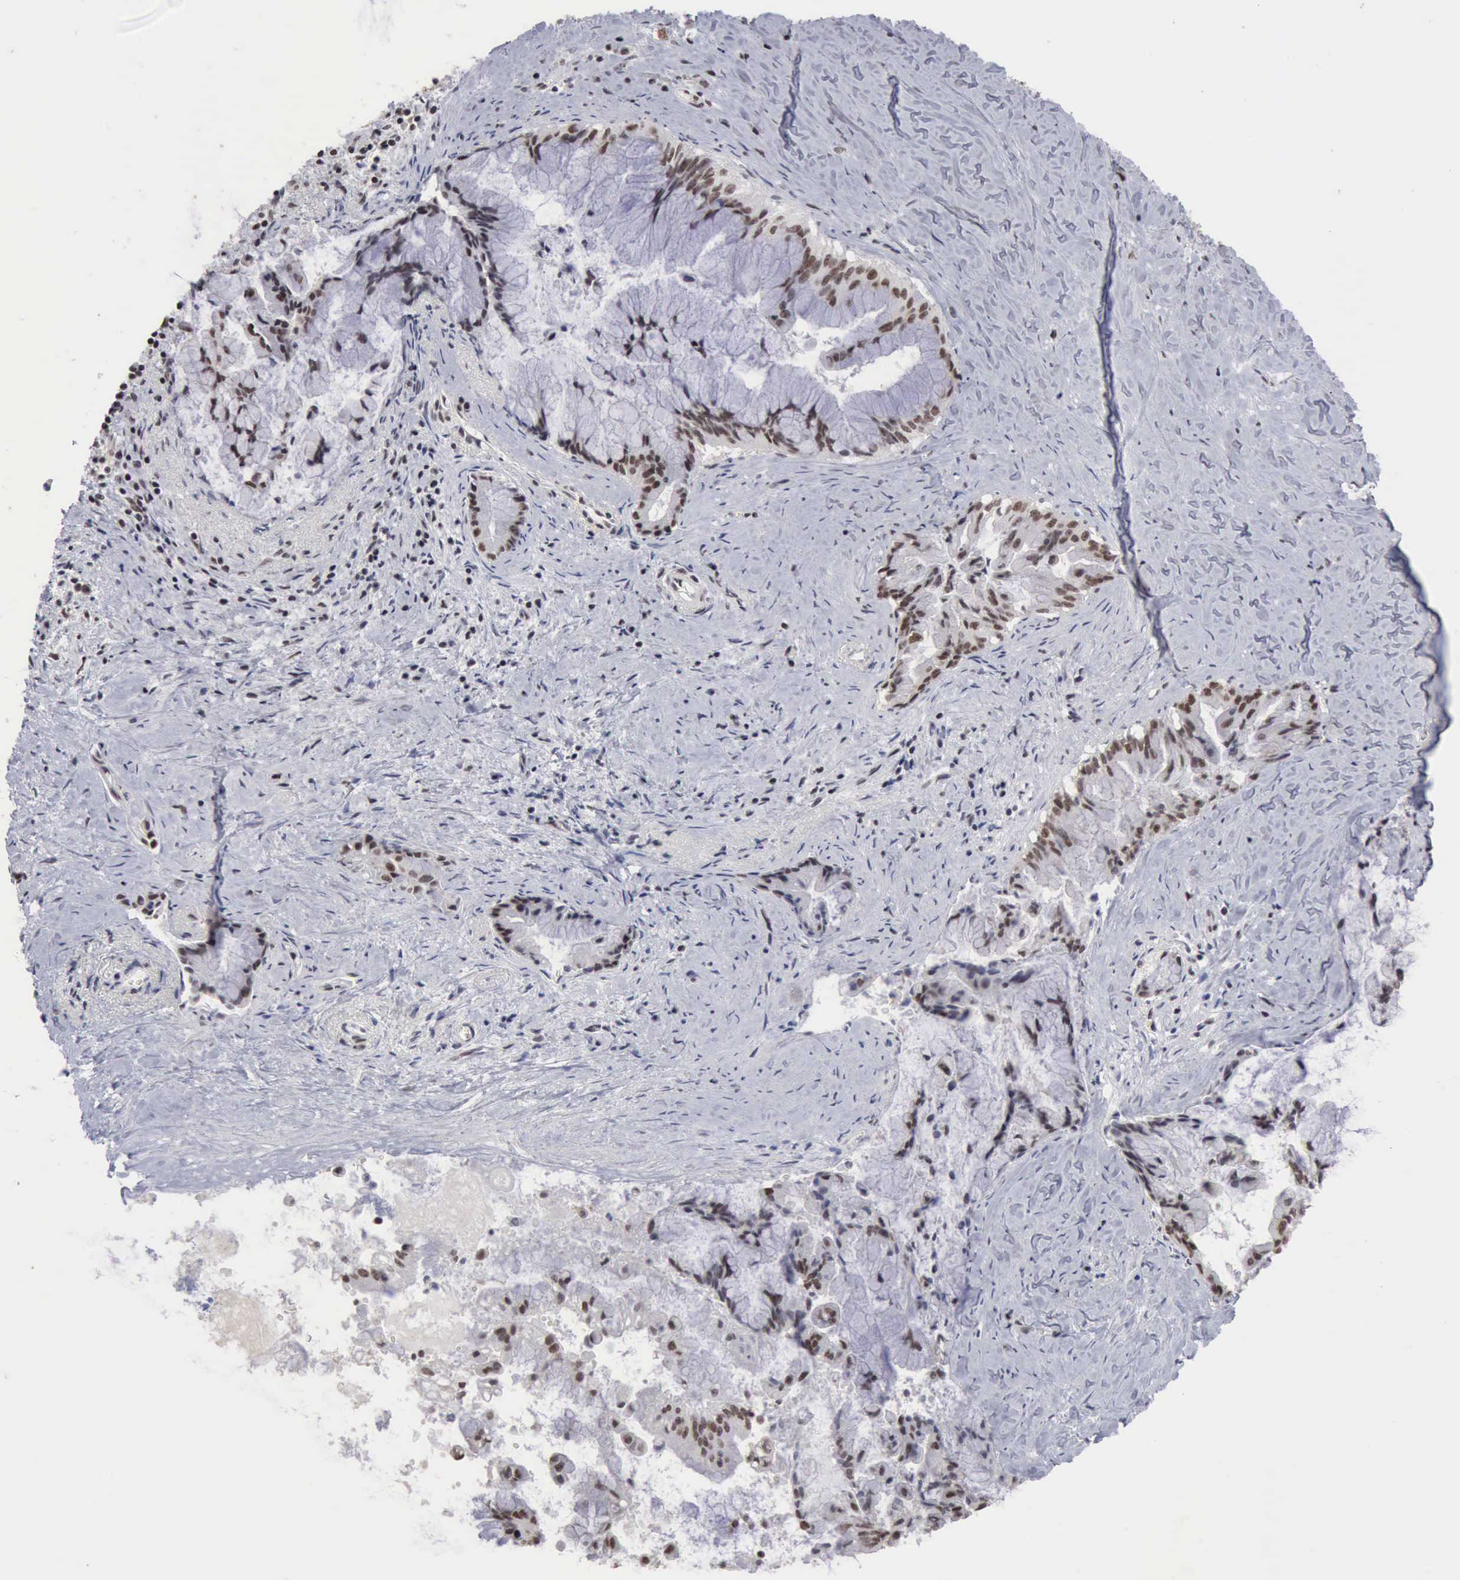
{"staining": {"intensity": "moderate", "quantity": ">75%", "location": "nuclear"}, "tissue": "pancreatic cancer", "cell_type": "Tumor cells", "image_type": "cancer", "snomed": [{"axis": "morphology", "description": "Adenocarcinoma, NOS"}, {"axis": "topography", "description": "Pancreas"}], "caption": "Pancreatic cancer was stained to show a protein in brown. There is medium levels of moderate nuclear staining in about >75% of tumor cells.", "gene": "TAF1", "patient": {"sex": "male", "age": 59}}